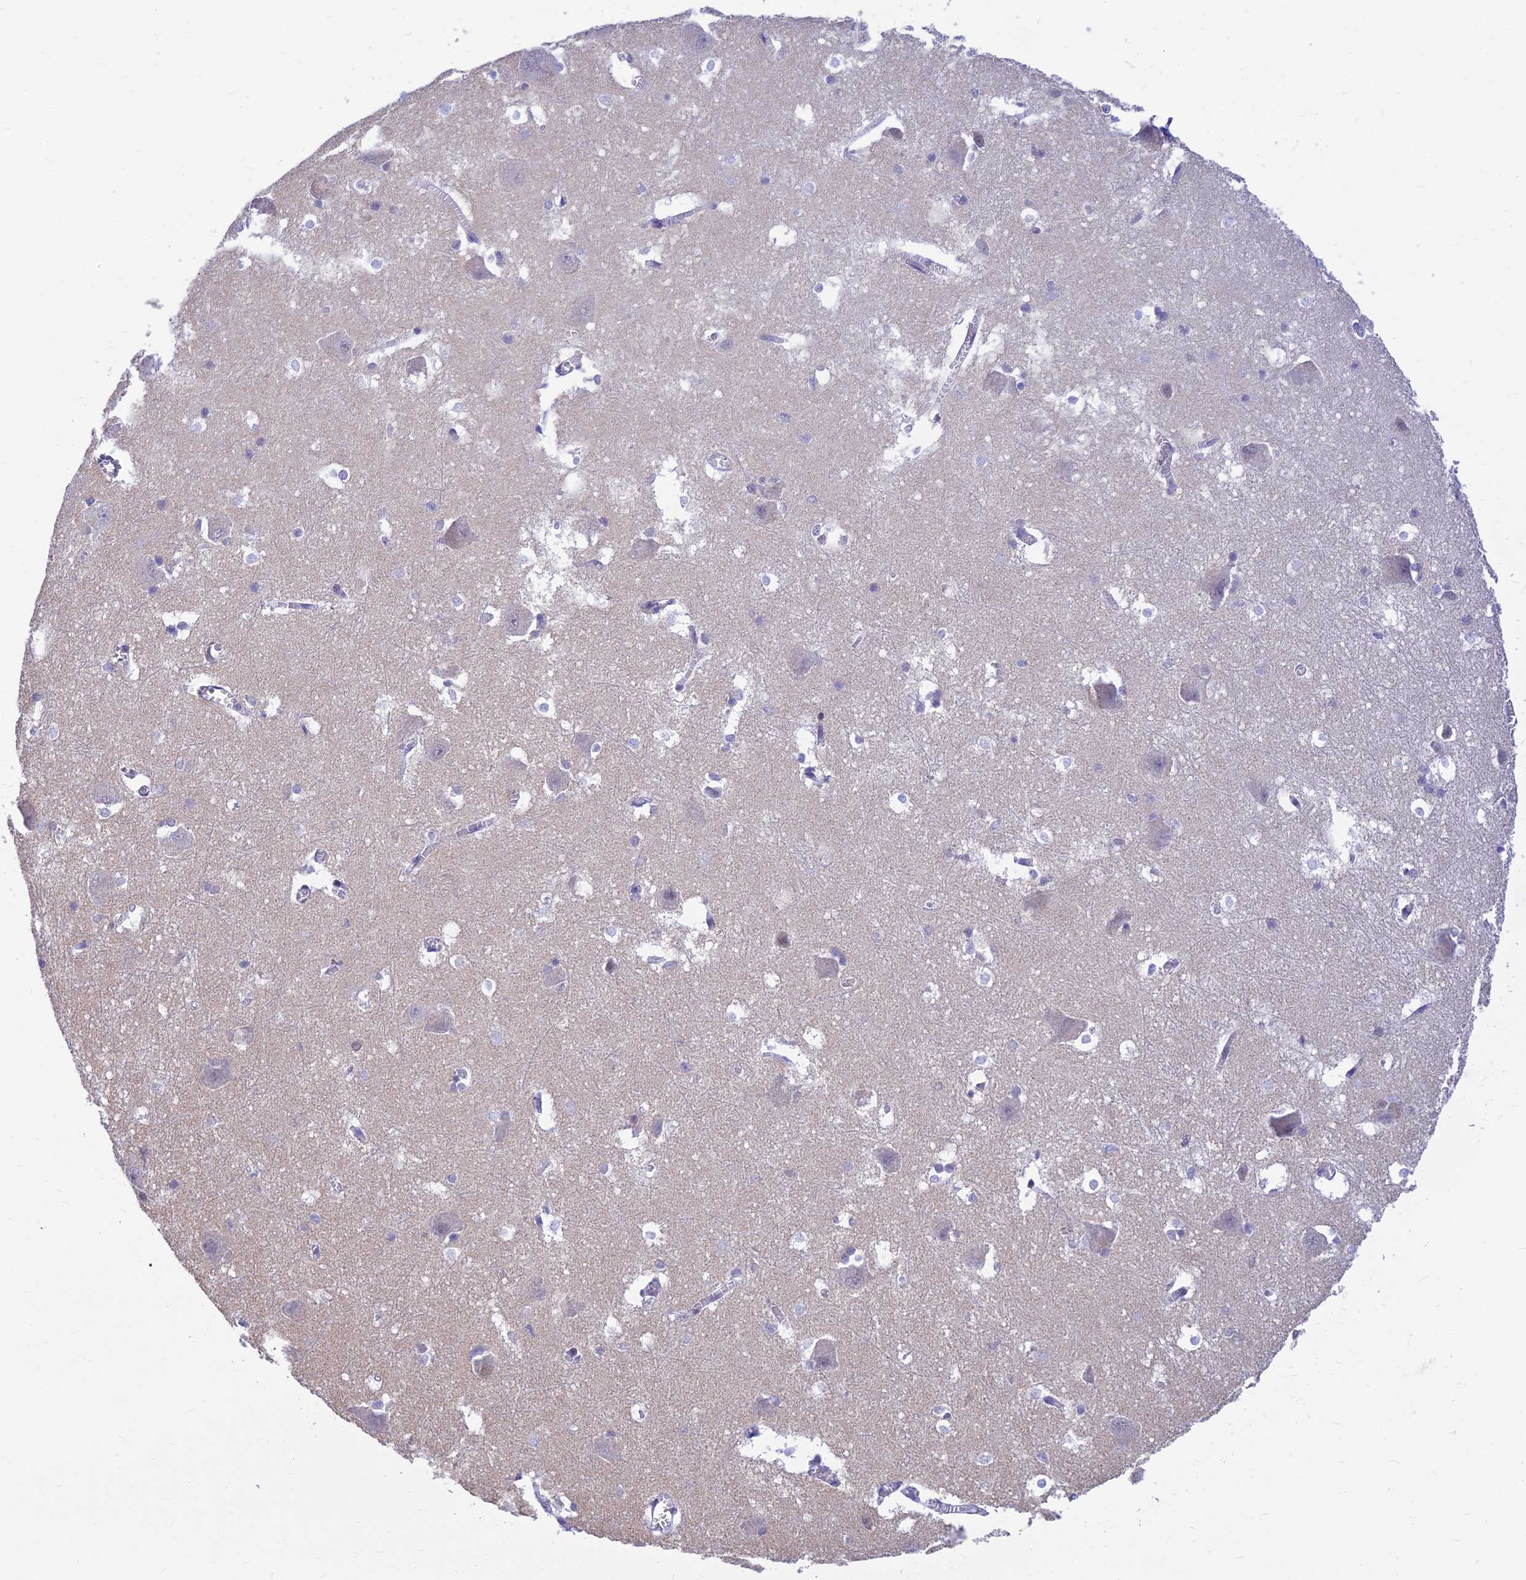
{"staining": {"intensity": "negative", "quantity": "none", "location": "none"}, "tissue": "caudate", "cell_type": "Glial cells", "image_type": "normal", "snomed": [{"axis": "morphology", "description": "Normal tissue, NOS"}, {"axis": "topography", "description": "Lateral ventricle wall"}], "caption": "Immunohistochemical staining of unremarkable caudate reveals no significant positivity in glial cells. The staining is performed using DAB (3,3'-diaminobenzidine) brown chromogen with nuclei counter-stained in using hematoxylin.", "gene": "INKA1", "patient": {"sex": "male", "age": 37}}